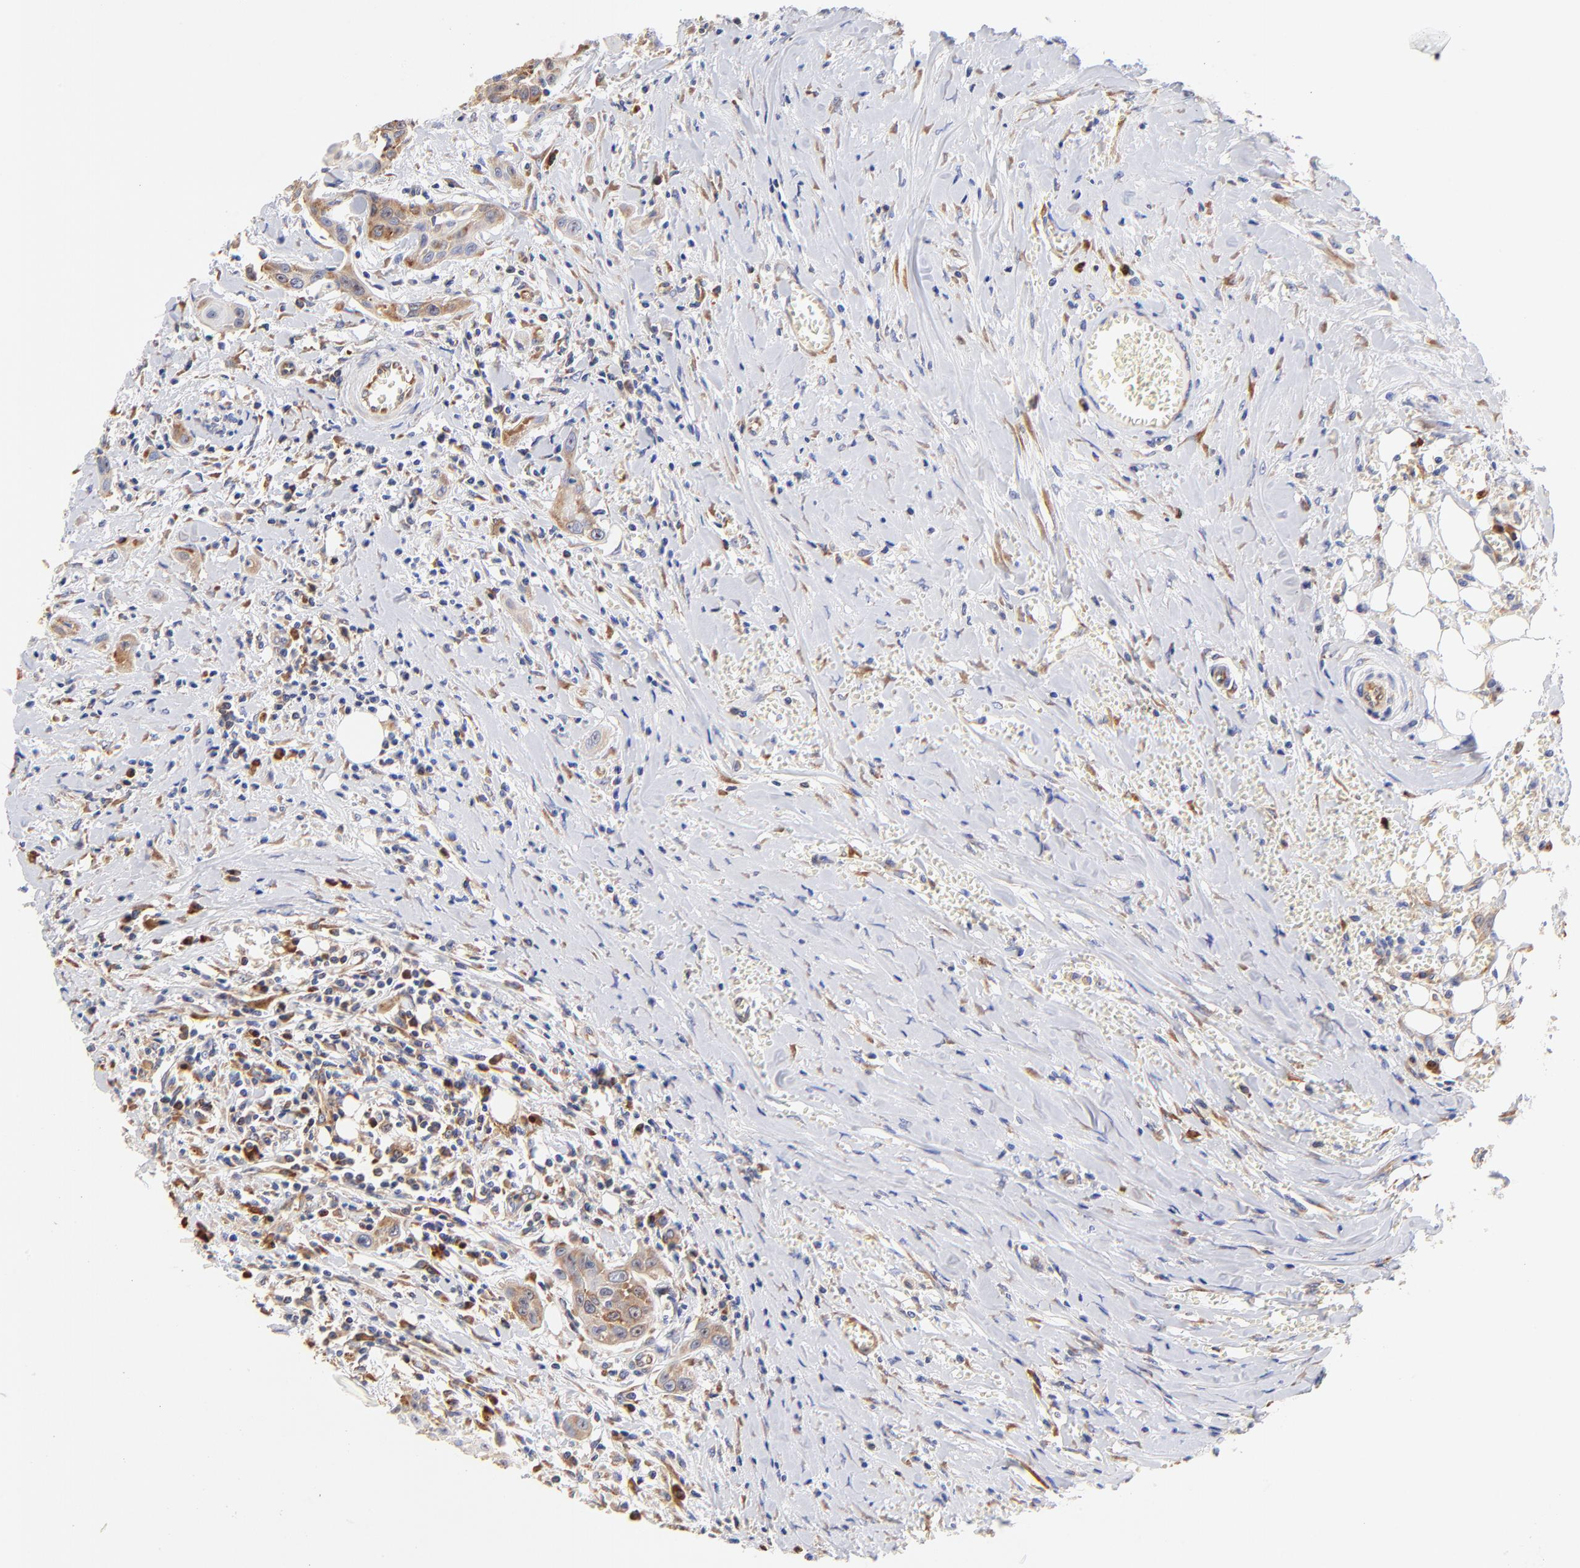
{"staining": {"intensity": "moderate", "quantity": ">75%", "location": "cytoplasmic/membranous"}, "tissue": "head and neck cancer", "cell_type": "Tumor cells", "image_type": "cancer", "snomed": [{"axis": "morphology", "description": "Squamous cell carcinoma, NOS"}, {"axis": "morphology", "description": "Squamous cell carcinoma, metastatic, NOS"}, {"axis": "topography", "description": "Lymph node"}, {"axis": "topography", "description": "Salivary gland"}, {"axis": "topography", "description": "Head-Neck"}], "caption": "Immunohistochemical staining of head and neck cancer demonstrates medium levels of moderate cytoplasmic/membranous protein positivity in about >75% of tumor cells.", "gene": "RPL27", "patient": {"sex": "female", "age": 74}}